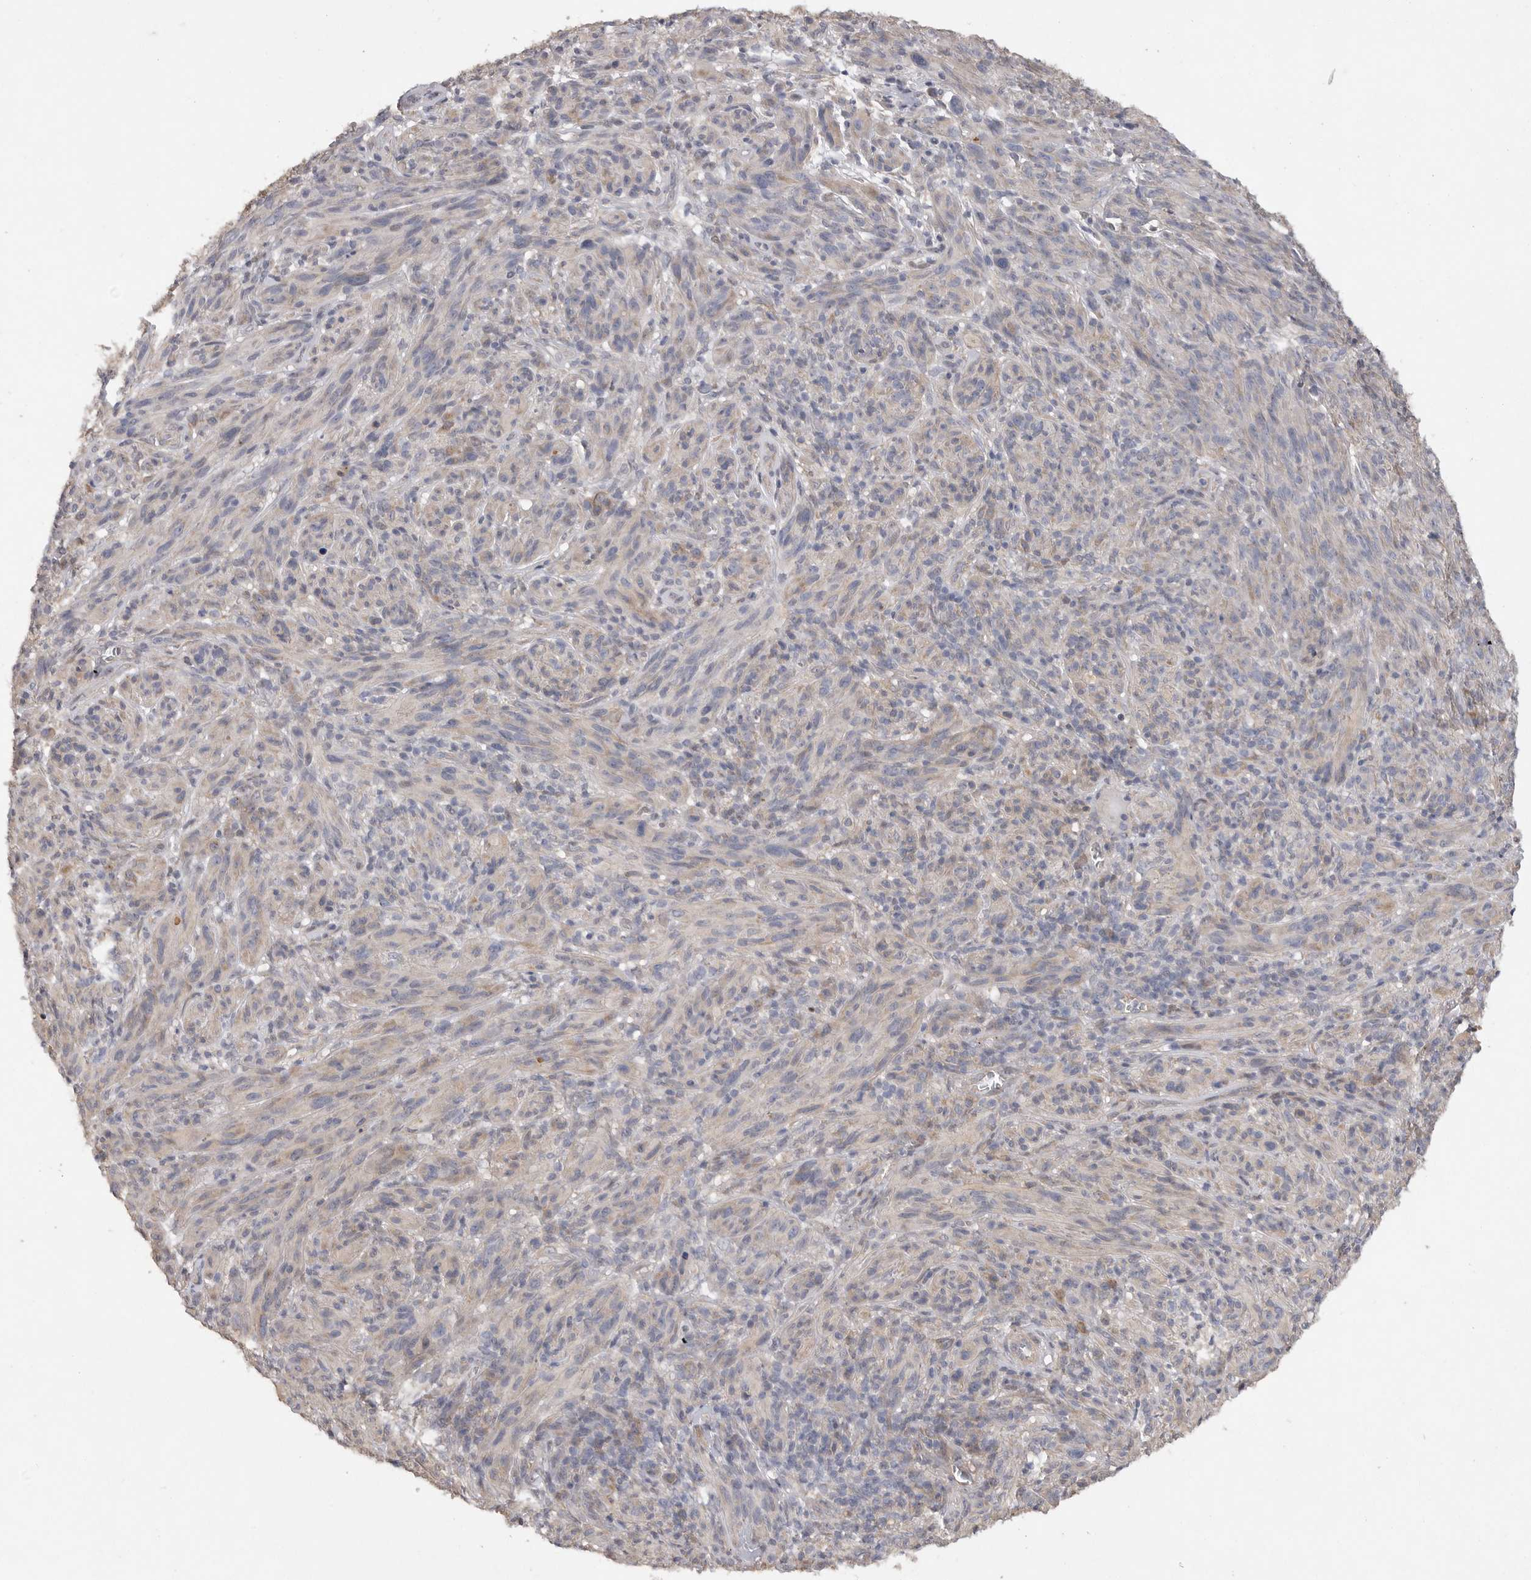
{"staining": {"intensity": "weak", "quantity": "<25%", "location": "cytoplasmic/membranous"}, "tissue": "melanoma", "cell_type": "Tumor cells", "image_type": "cancer", "snomed": [{"axis": "morphology", "description": "Malignant melanoma, NOS"}, {"axis": "topography", "description": "Skin of head"}], "caption": "Immunohistochemistry (IHC) of melanoma demonstrates no positivity in tumor cells.", "gene": "EDEM3", "patient": {"sex": "male", "age": 96}}